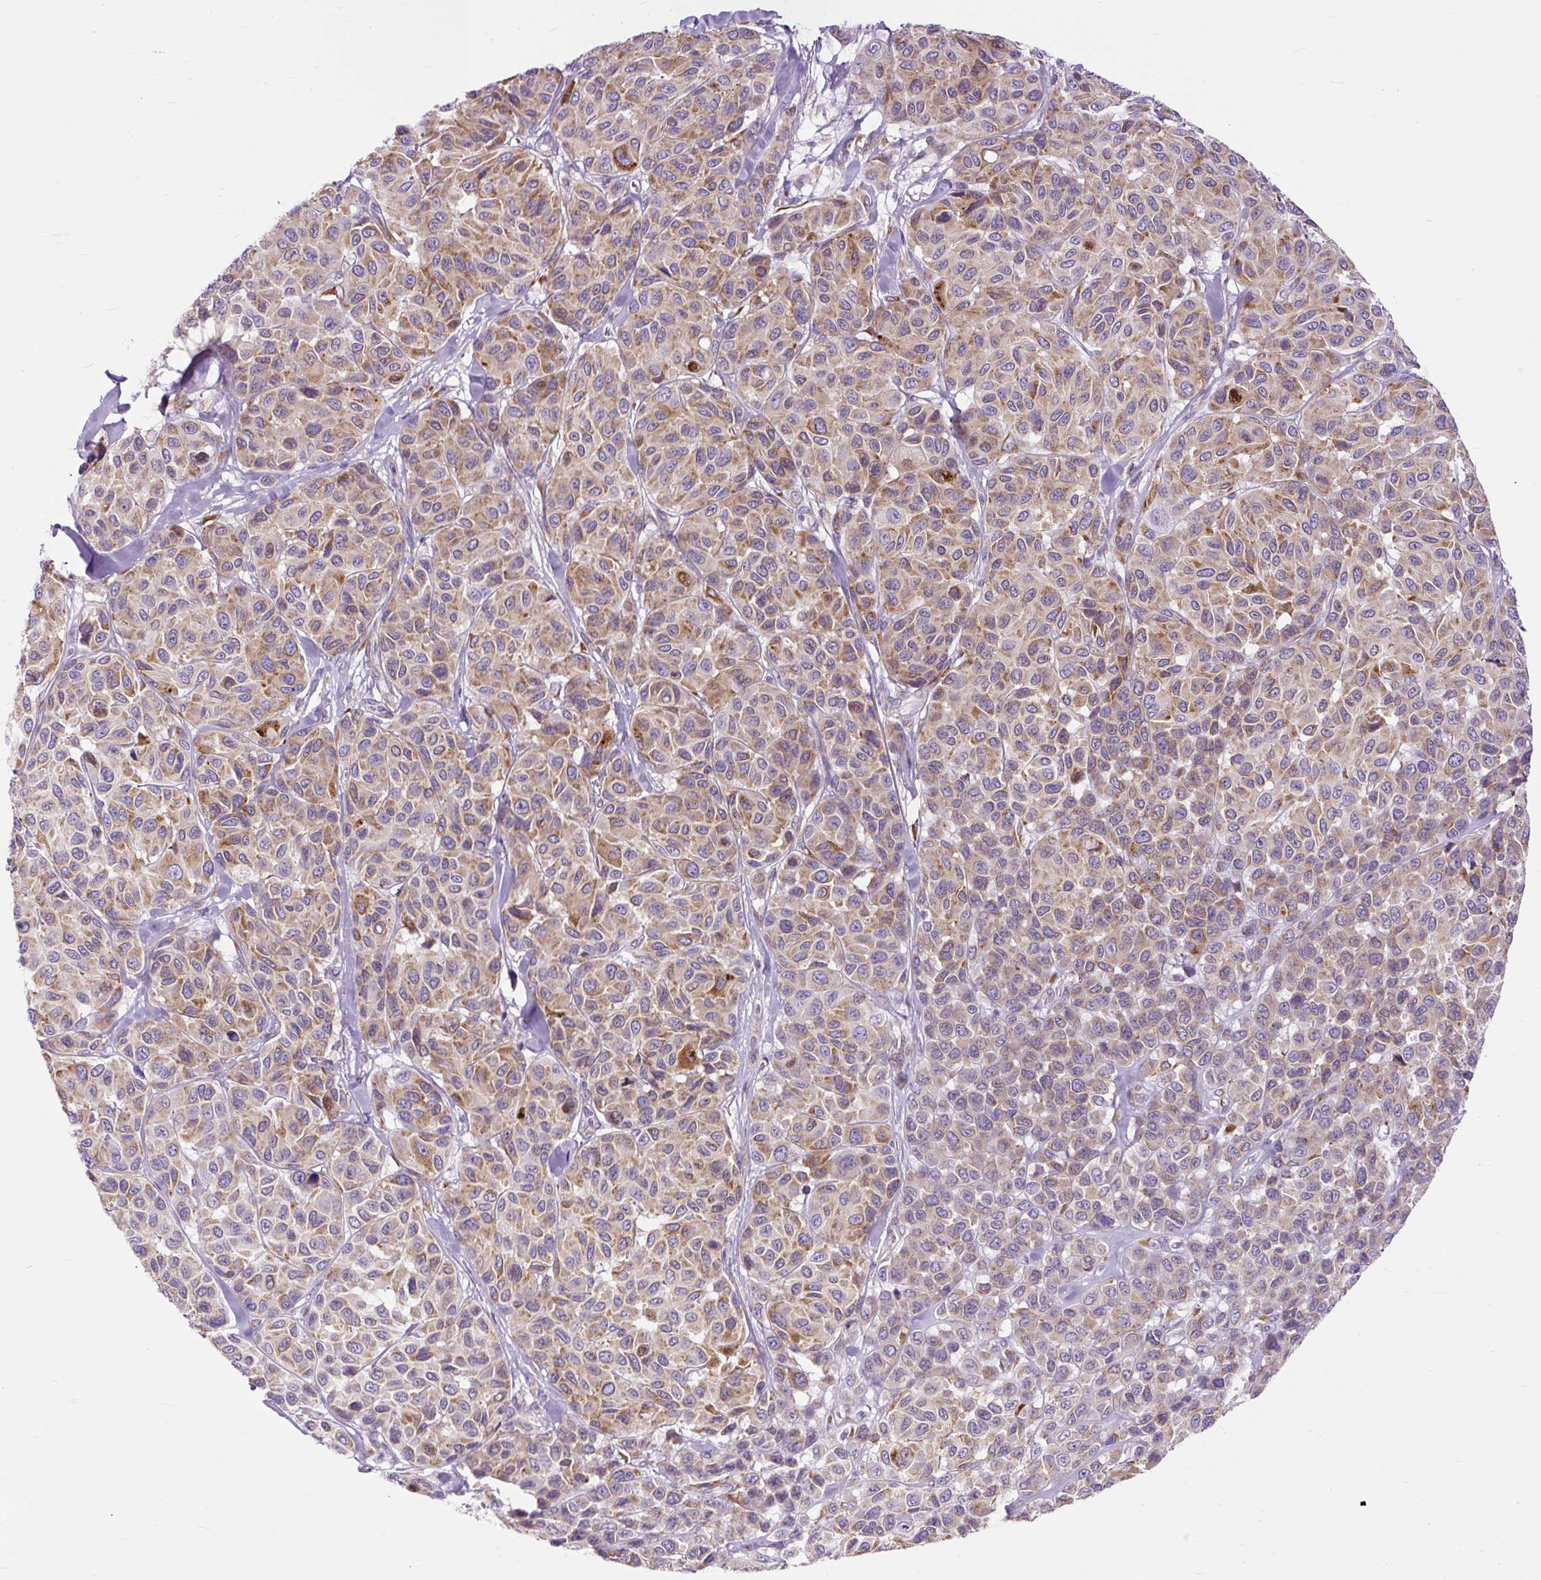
{"staining": {"intensity": "moderate", "quantity": ">75%", "location": "cytoplasmic/membranous"}, "tissue": "melanoma", "cell_type": "Tumor cells", "image_type": "cancer", "snomed": [{"axis": "morphology", "description": "Malignant melanoma, NOS"}, {"axis": "topography", "description": "Skin"}], "caption": "Moderate cytoplasmic/membranous staining for a protein is seen in about >75% of tumor cells of malignant melanoma using immunohistochemistry (IHC).", "gene": "DDOST", "patient": {"sex": "female", "age": 66}}